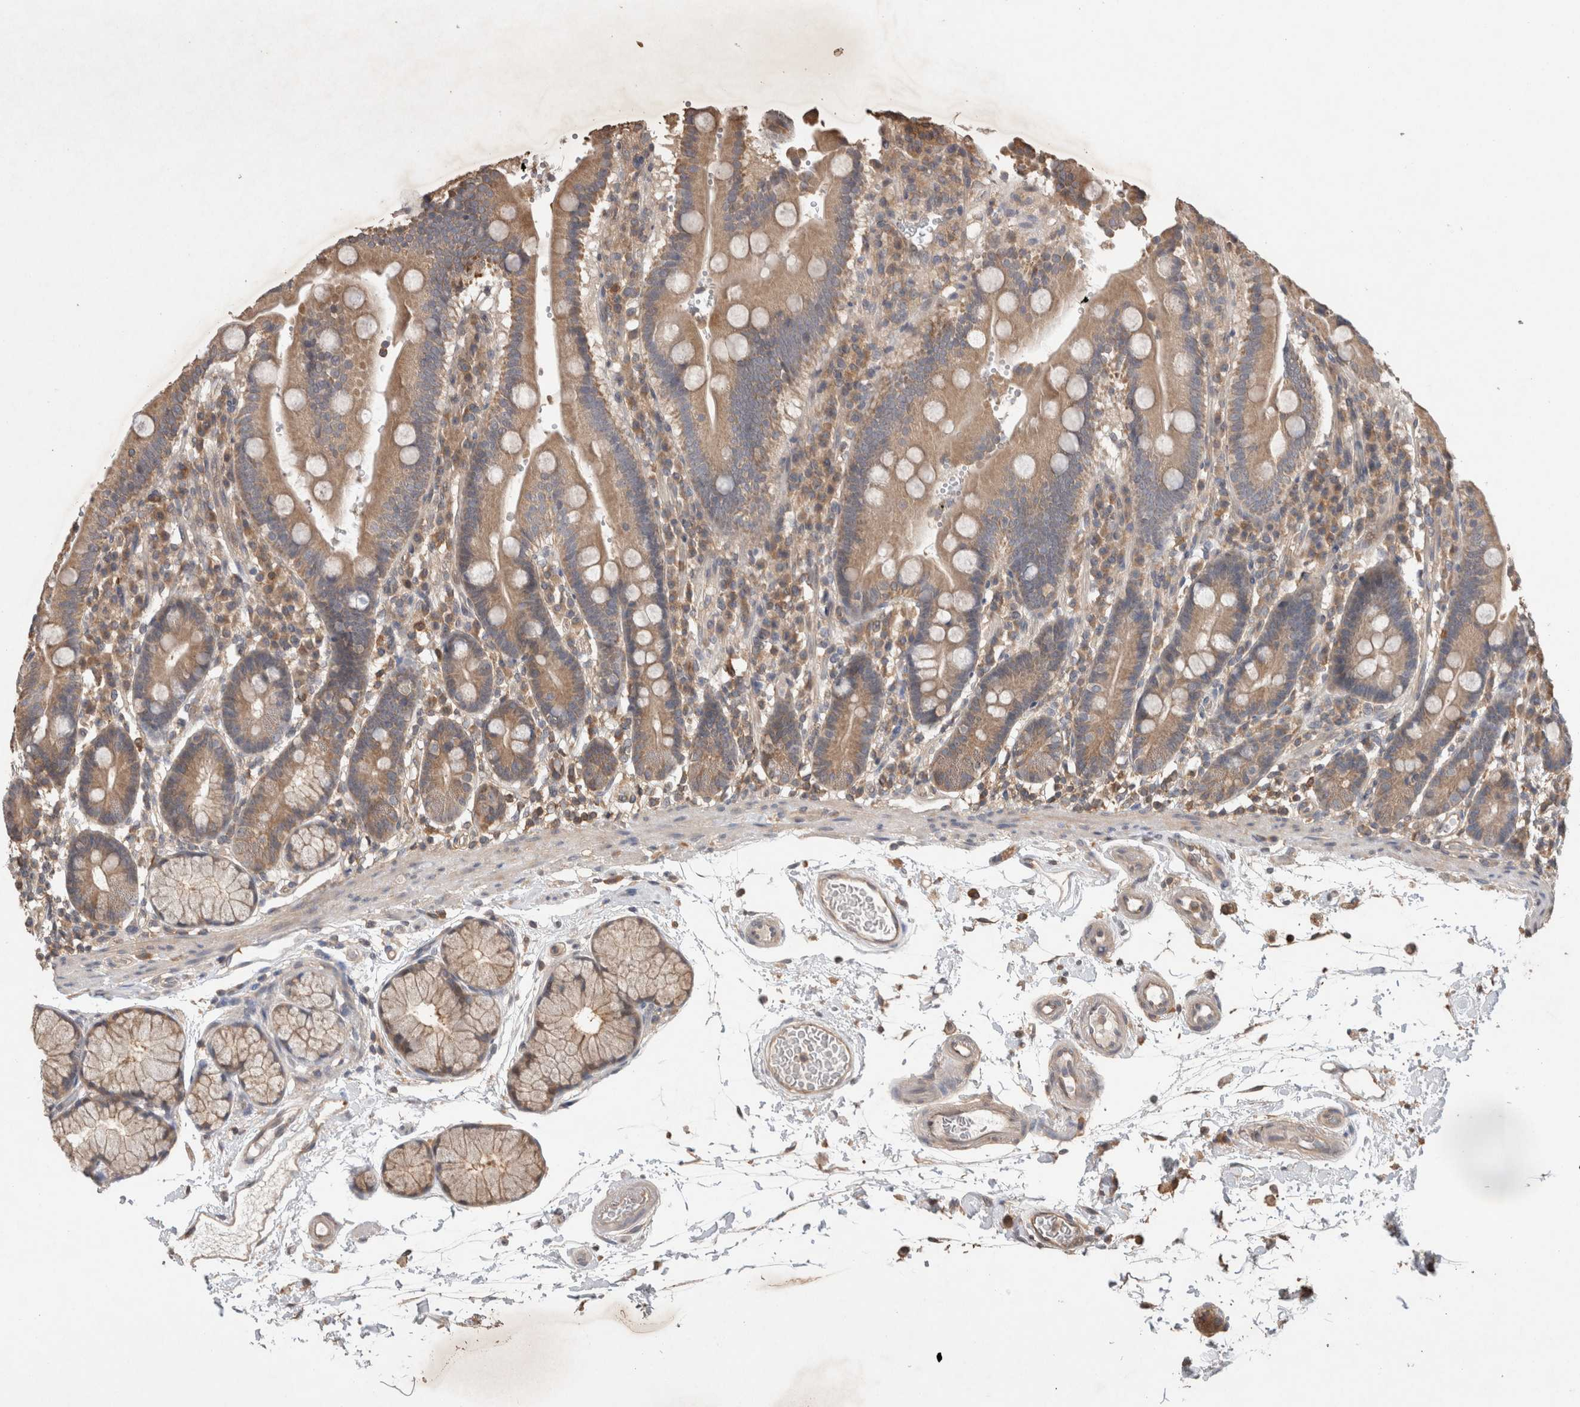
{"staining": {"intensity": "moderate", "quantity": ">75%", "location": "cytoplasmic/membranous"}, "tissue": "duodenum", "cell_type": "Glandular cells", "image_type": "normal", "snomed": [{"axis": "morphology", "description": "Normal tissue, NOS"}, {"axis": "topography", "description": "Small intestine, NOS"}], "caption": "Glandular cells exhibit moderate cytoplasmic/membranous staining in approximately >75% of cells in unremarkable duodenum.", "gene": "TRIM5", "patient": {"sex": "female", "age": 71}}